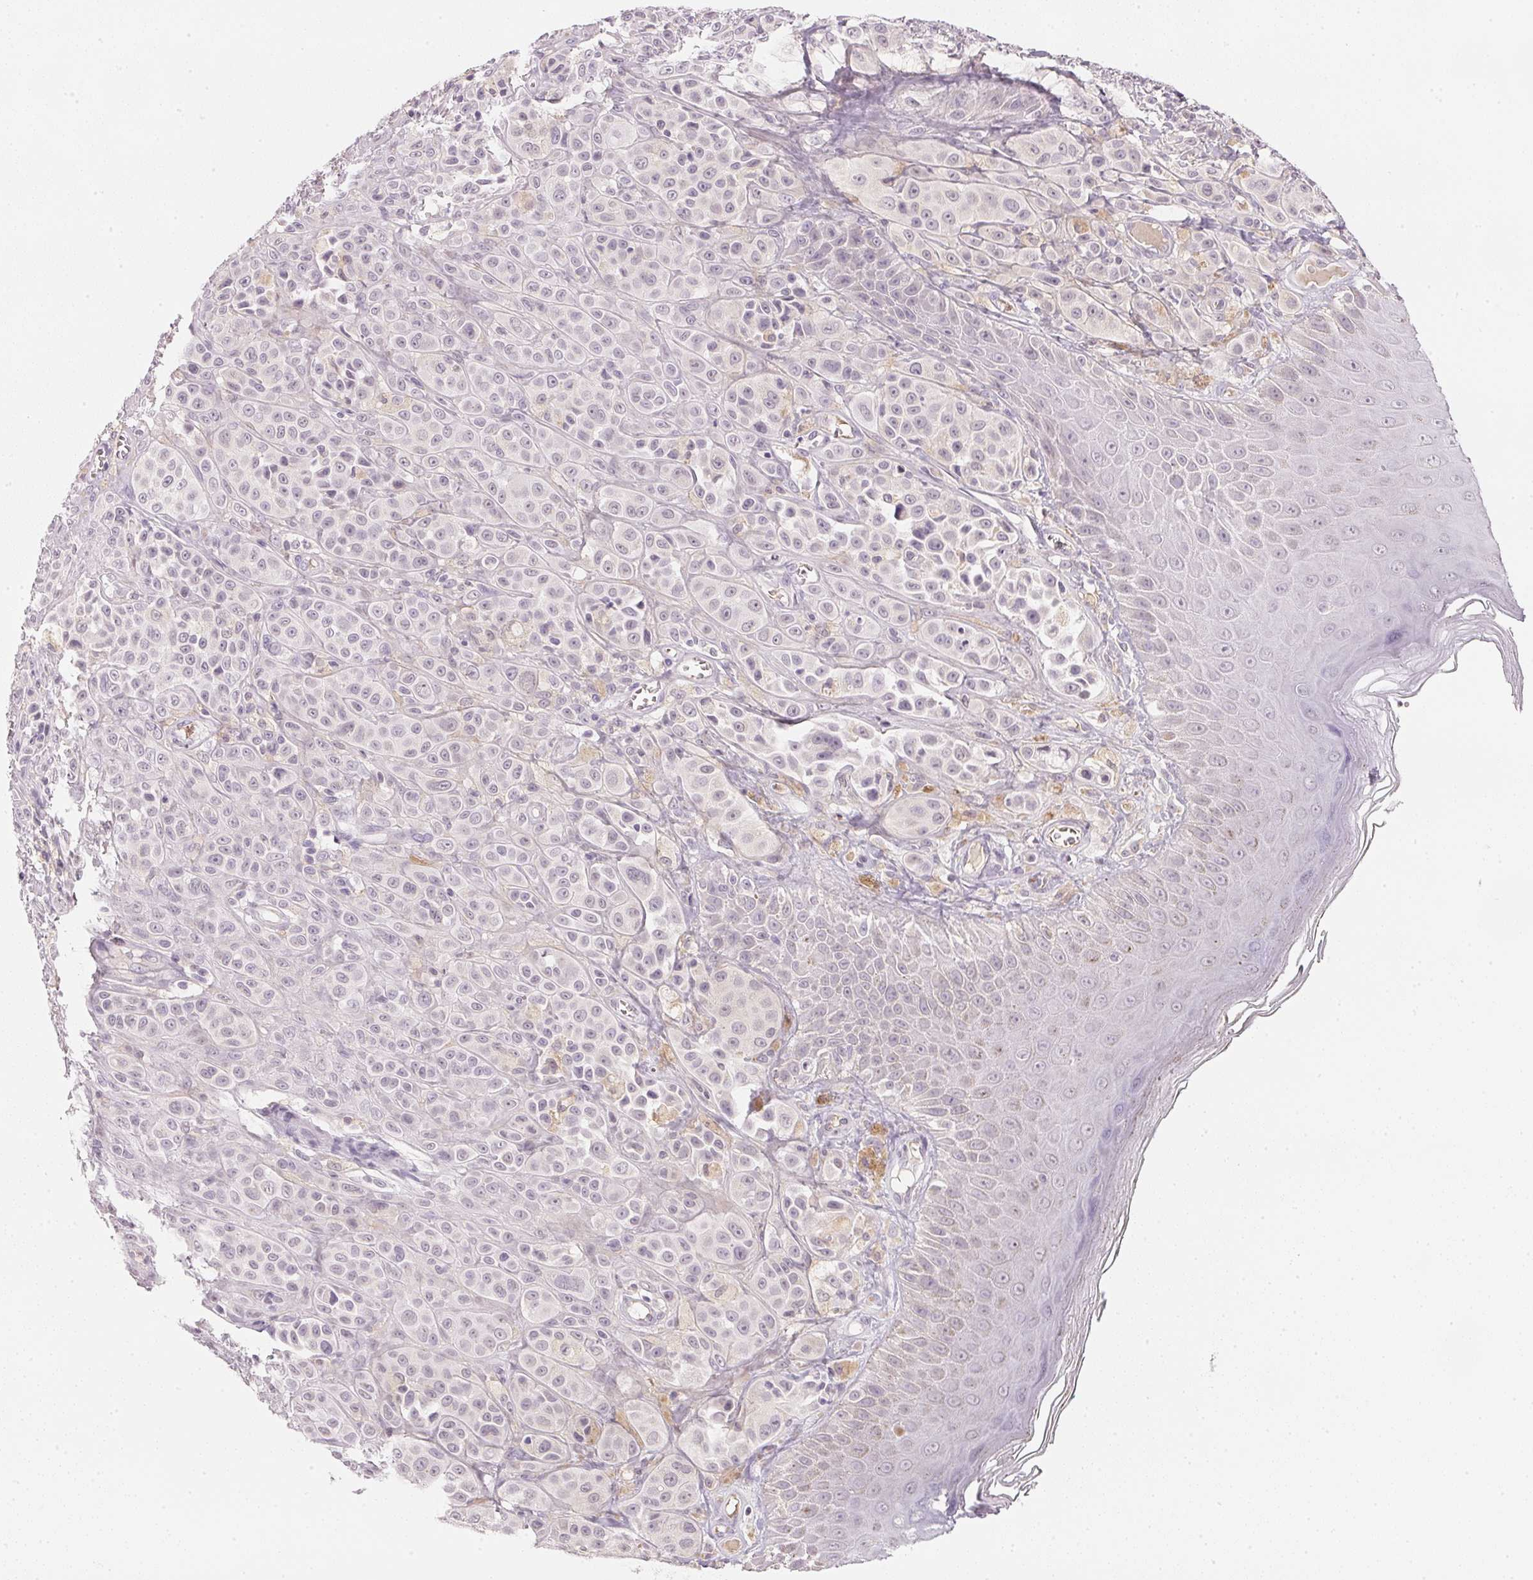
{"staining": {"intensity": "negative", "quantity": "none", "location": "none"}, "tissue": "melanoma", "cell_type": "Tumor cells", "image_type": "cancer", "snomed": [{"axis": "morphology", "description": "Malignant melanoma, NOS"}, {"axis": "topography", "description": "Skin"}], "caption": "Immunohistochemical staining of human malignant melanoma exhibits no significant positivity in tumor cells.", "gene": "CFAP276", "patient": {"sex": "male", "age": 67}}